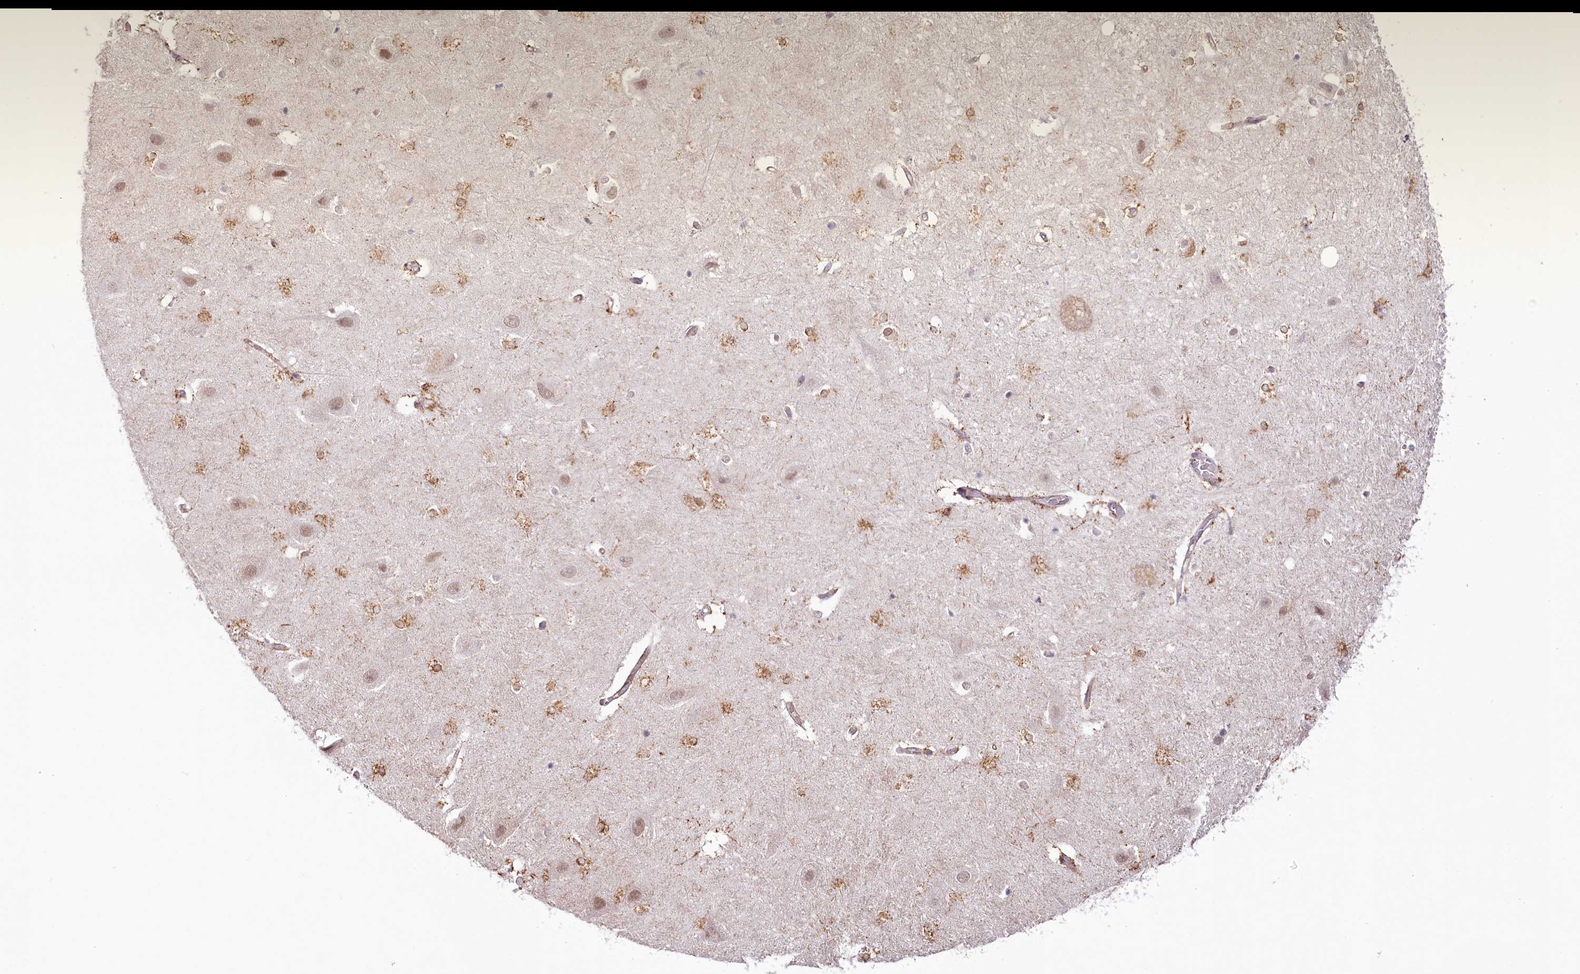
{"staining": {"intensity": "moderate", "quantity": "25%-75%", "location": "cytoplasmic/membranous"}, "tissue": "hippocampus", "cell_type": "Glial cells", "image_type": "normal", "snomed": [{"axis": "morphology", "description": "Normal tissue, NOS"}, {"axis": "topography", "description": "Hippocampus"}], "caption": "Moderate cytoplasmic/membranous expression for a protein is present in about 25%-75% of glial cells of normal hippocampus using immunohistochemistry.", "gene": "ALKBH8", "patient": {"sex": "female", "age": 52}}